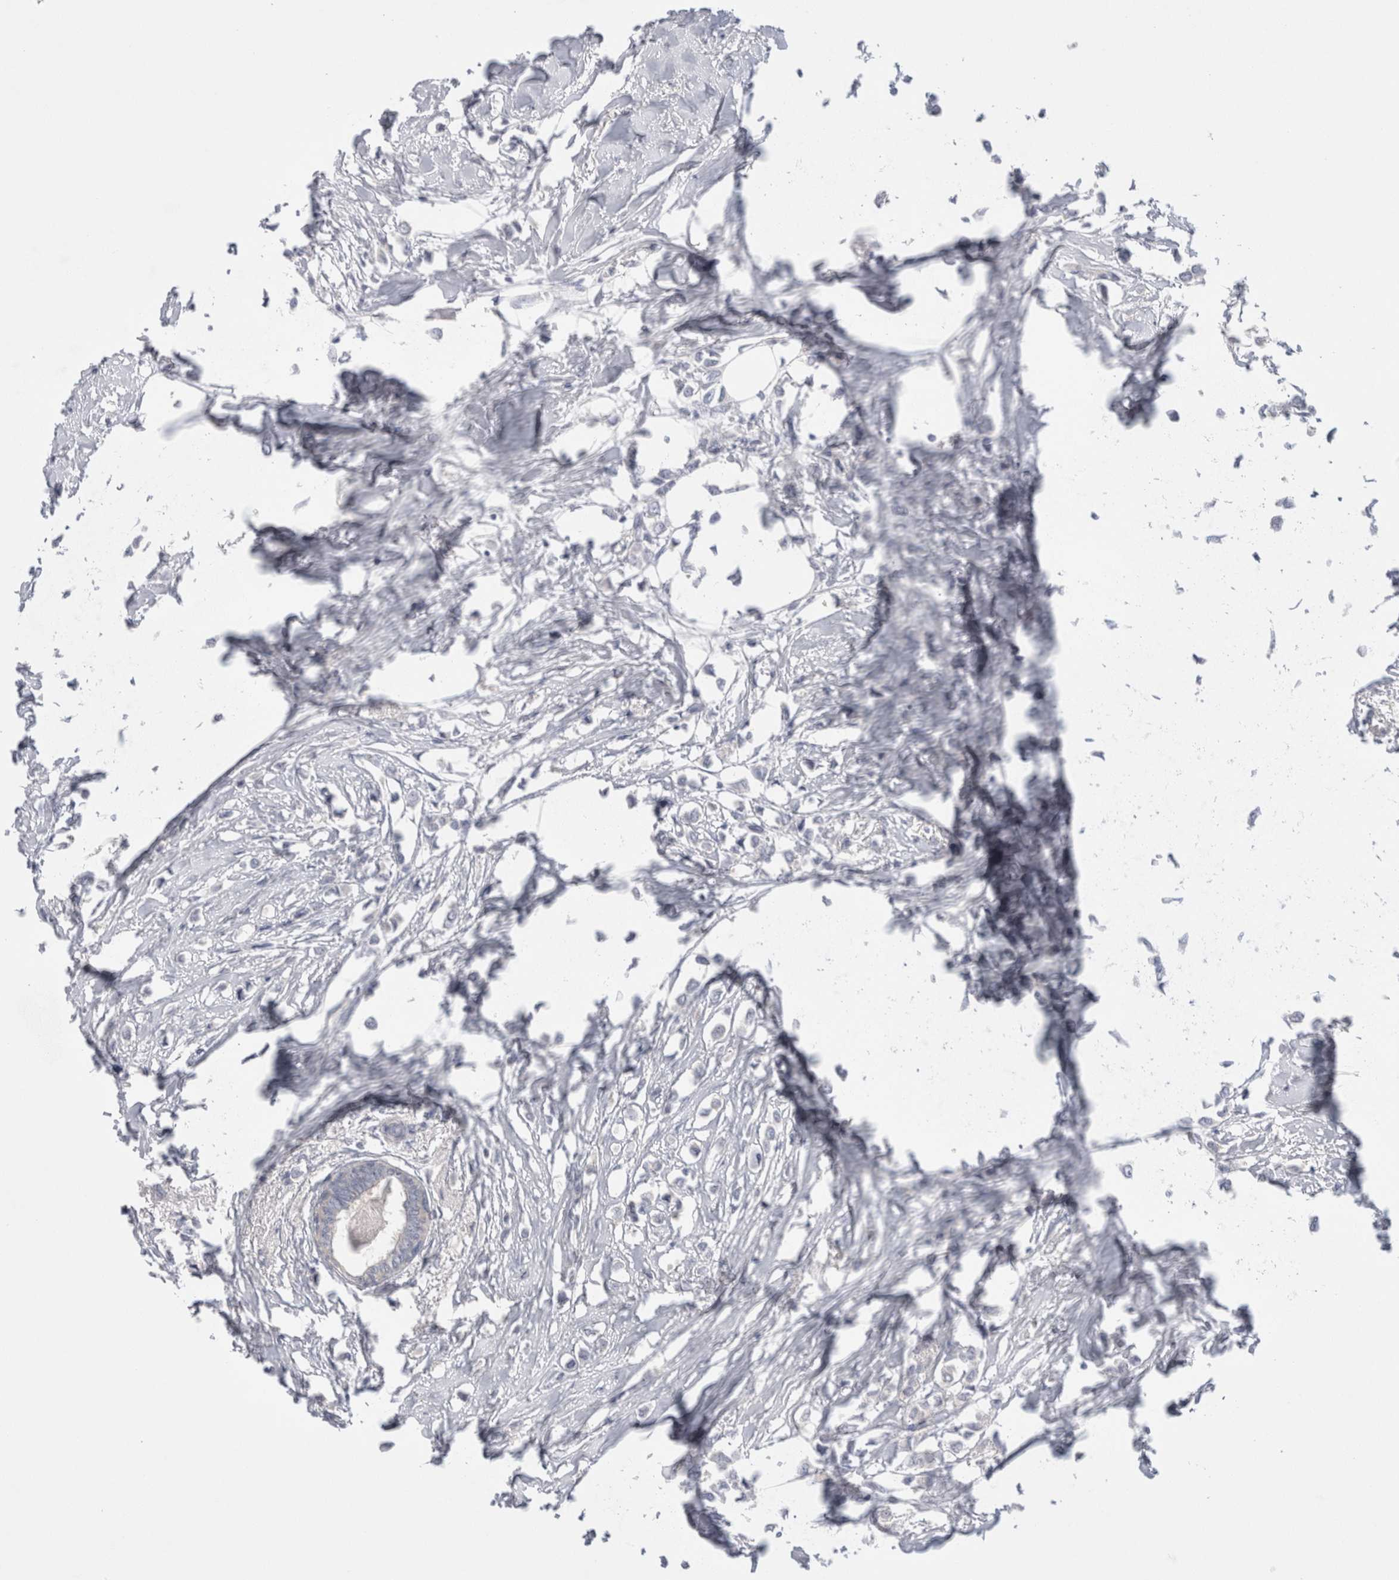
{"staining": {"intensity": "negative", "quantity": "none", "location": "none"}, "tissue": "breast cancer", "cell_type": "Tumor cells", "image_type": "cancer", "snomed": [{"axis": "morphology", "description": "Lobular carcinoma"}, {"axis": "topography", "description": "Breast"}], "caption": "Immunohistochemistry photomicrograph of breast lobular carcinoma stained for a protein (brown), which shows no positivity in tumor cells.", "gene": "WIPF2", "patient": {"sex": "female", "age": 51}}